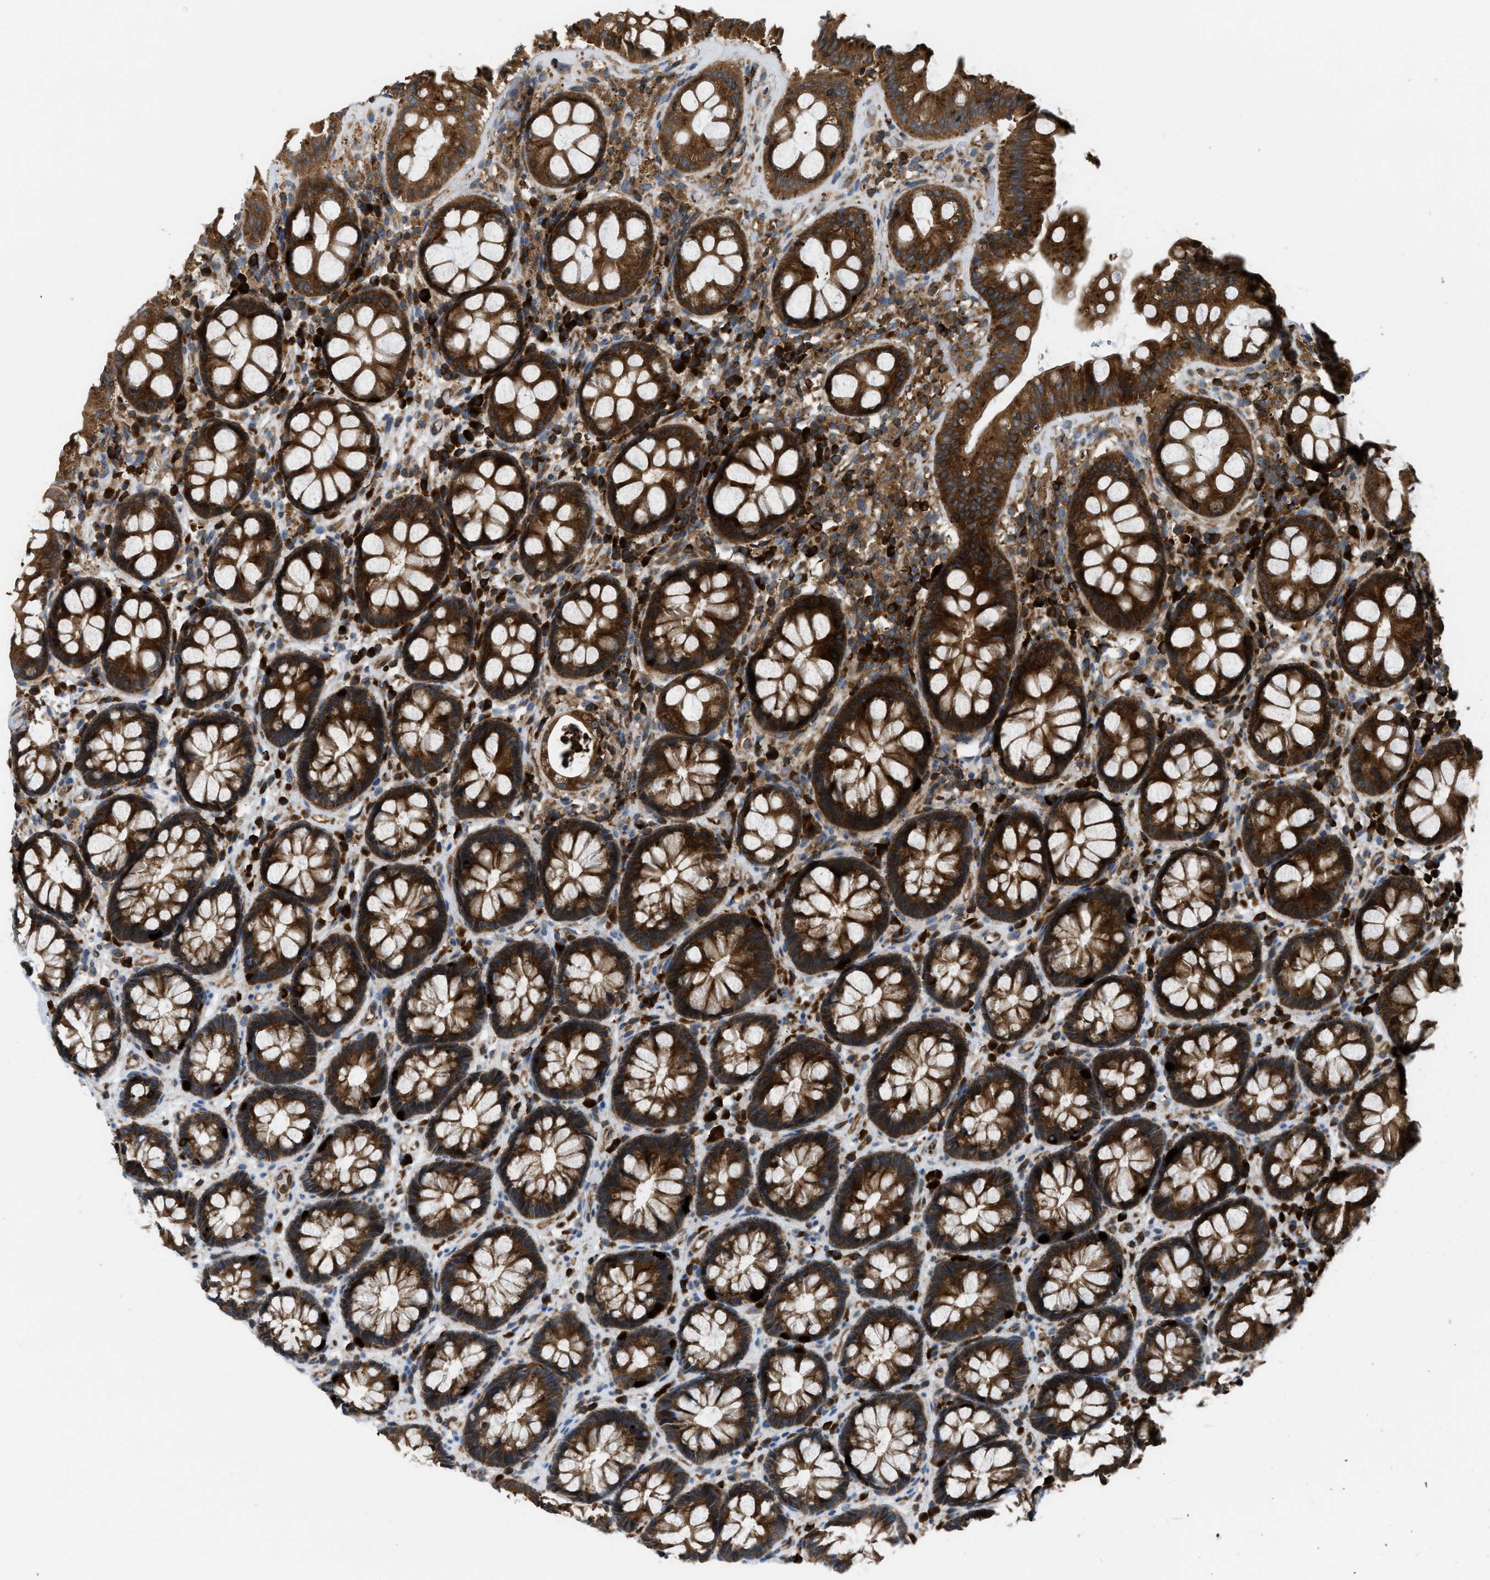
{"staining": {"intensity": "strong", "quantity": ">75%", "location": "cytoplasmic/membranous"}, "tissue": "rectum", "cell_type": "Glandular cells", "image_type": "normal", "snomed": [{"axis": "morphology", "description": "Normal tissue, NOS"}, {"axis": "topography", "description": "Rectum"}], "caption": "Rectum stained with immunohistochemistry exhibits strong cytoplasmic/membranous staining in about >75% of glandular cells. The staining was performed using DAB (3,3'-diaminobenzidine), with brown indicating positive protein expression. Nuclei are stained blue with hematoxylin.", "gene": "ATP2A3", "patient": {"sex": "male", "age": 64}}